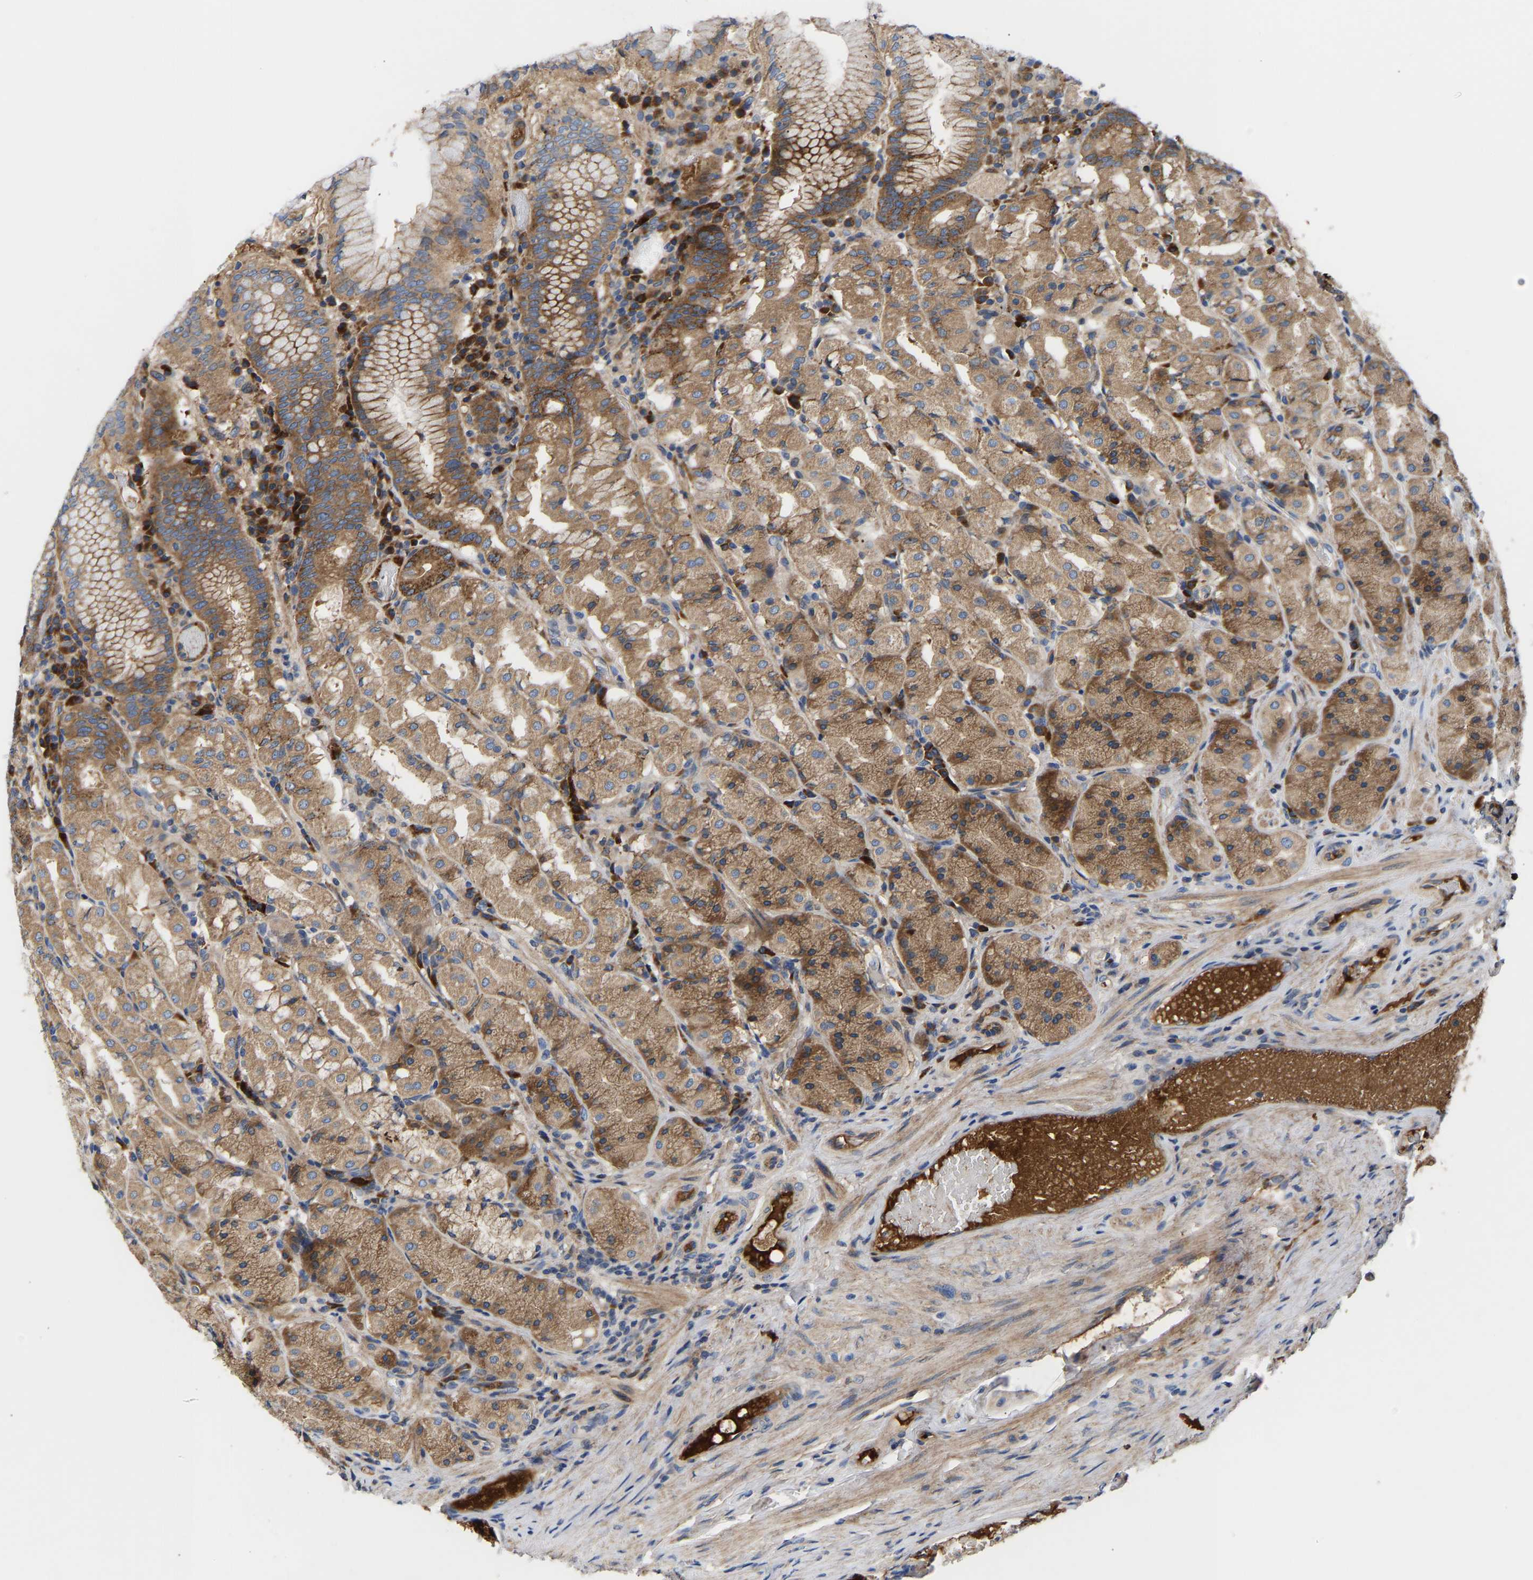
{"staining": {"intensity": "strong", "quantity": ">75%", "location": "cytoplasmic/membranous"}, "tissue": "stomach", "cell_type": "Glandular cells", "image_type": "normal", "snomed": [{"axis": "morphology", "description": "Normal tissue, NOS"}, {"axis": "topography", "description": "Stomach"}, {"axis": "topography", "description": "Stomach, lower"}], "caption": "This photomicrograph demonstrates unremarkable stomach stained with immunohistochemistry (IHC) to label a protein in brown. The cytoplasmic/membranous of glandular cells show strong positivity for the protein. Nuclei are counter-stained blue.", "gene": "AIMP2", "patient": {"sex": "female", "age": 56}}